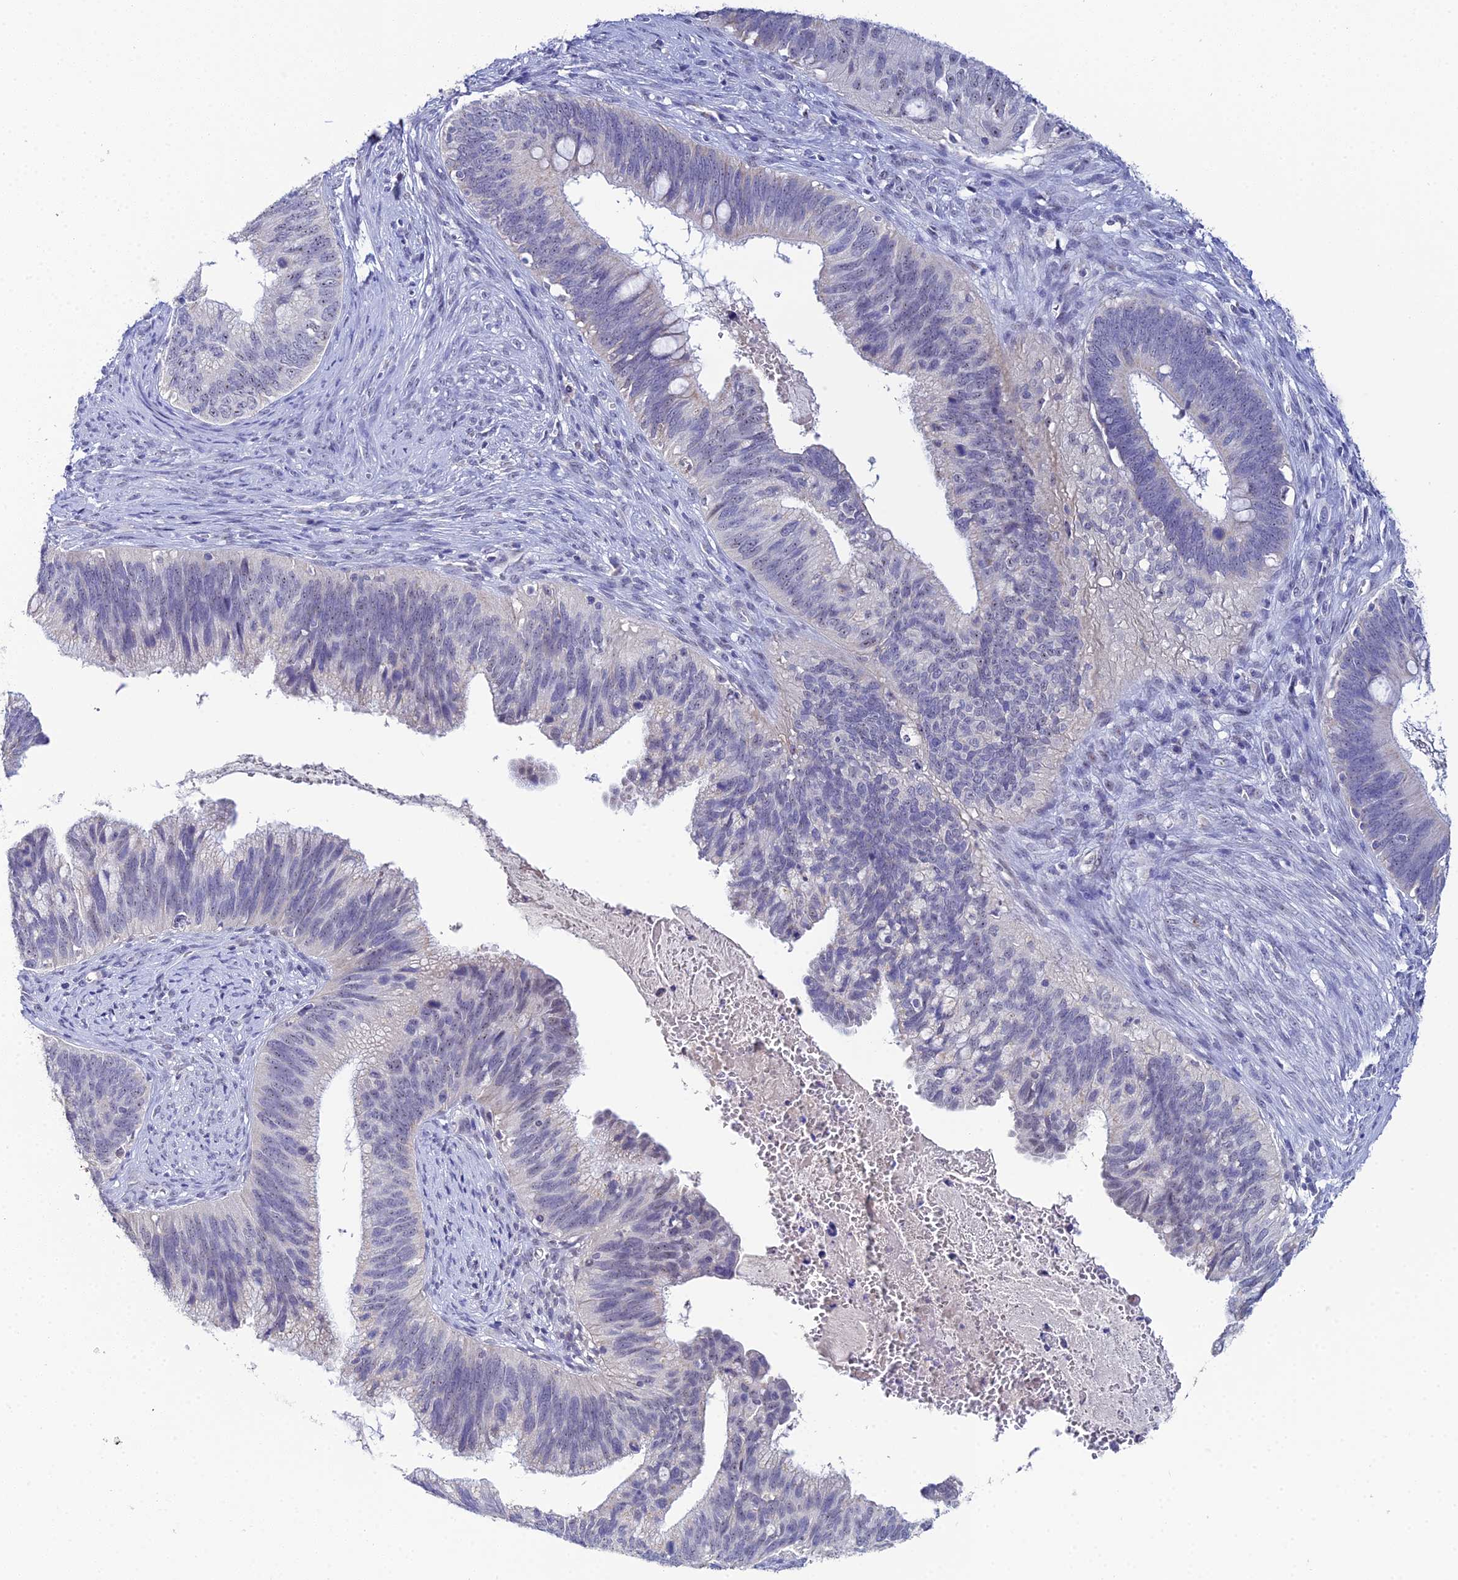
{"staining": {"intensity": "moderate", "quantity": "<25%", "location": "nuclear"}, "tissue": "cervical cancer", "cell_type": "Tumor cells", "image_type": "cancer", "snomed": [{"axis": "morphology", "description": "Adenocarcinoma, NOS"}, {"axis": "topography", "description": "Cervix"}], "caption": "Moderate nuclear protein staining is seen in about <25% of tumor cells in cervical cancer. (IHC, brightfield microscopy, high magnification).", "gene": "PLPP4", "patient": {"sex": "female", "age": 42}}